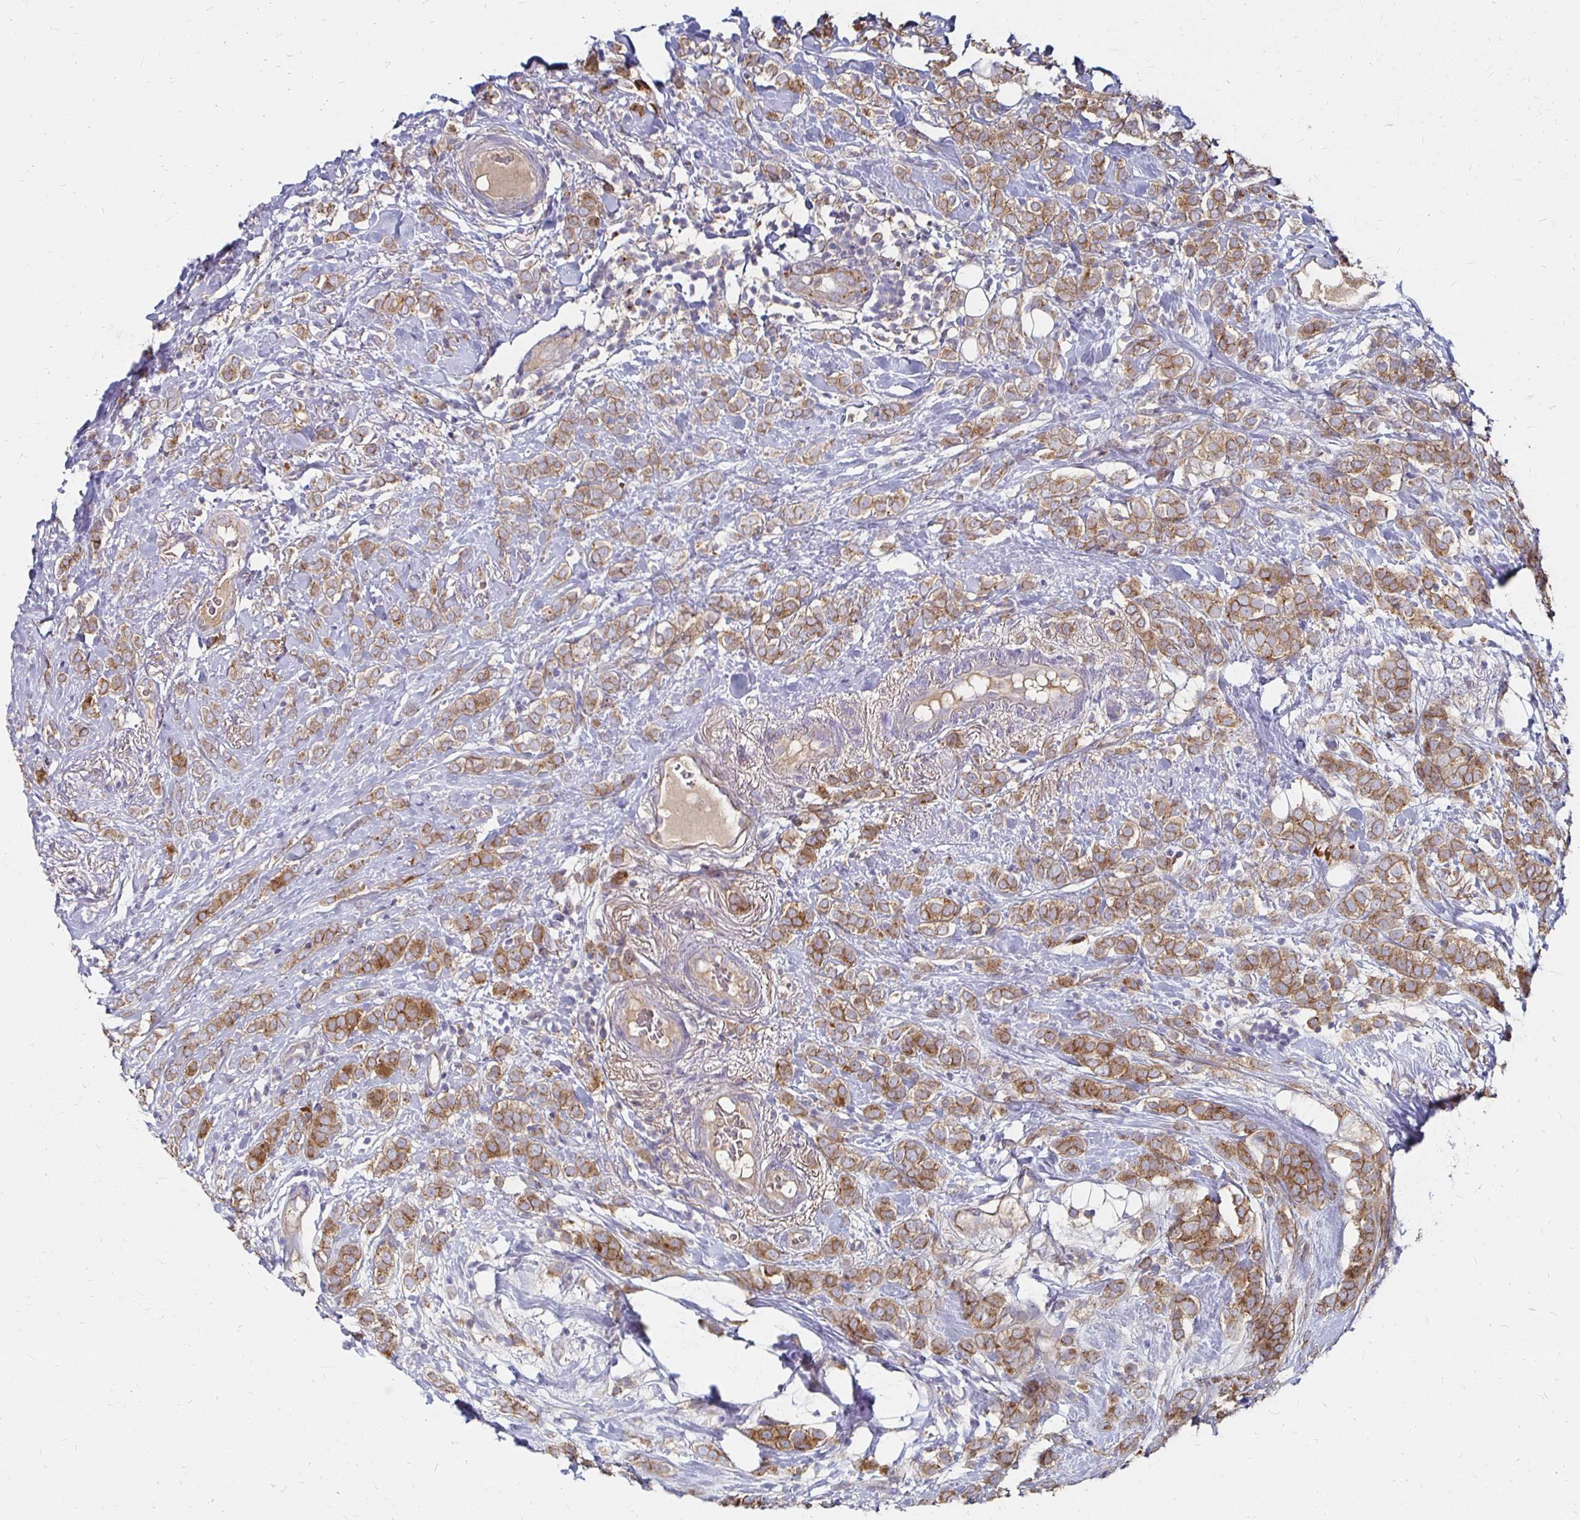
{"staining": {"intensity": "moderate", "quantity": ">75%", "location": "cytoplasmic/membranous"}, "tissue": "breast cancer", "cell_type": "Tumor cells", "image_type": "cancer", "snomed": [{"axis": "morphology", "description": "Lobular carcinoma"}, {"axis": "topography", "description": "Breast"}], "caption": "Immunohistochemical staining of human lobular carcinoma (breast) reveals medium levels of moderate cytoplasmic/membranous protein positivity in approximately >75% of tumor cells. The protein of interest is stained brown, and the nuclei are stained in blue (DAB (3,3'-diaminobenzidine) IHC with brightfield microscopy, high magnification).", "gene": "NCSTN", "patient": {"sex": "female", "age": 49}}